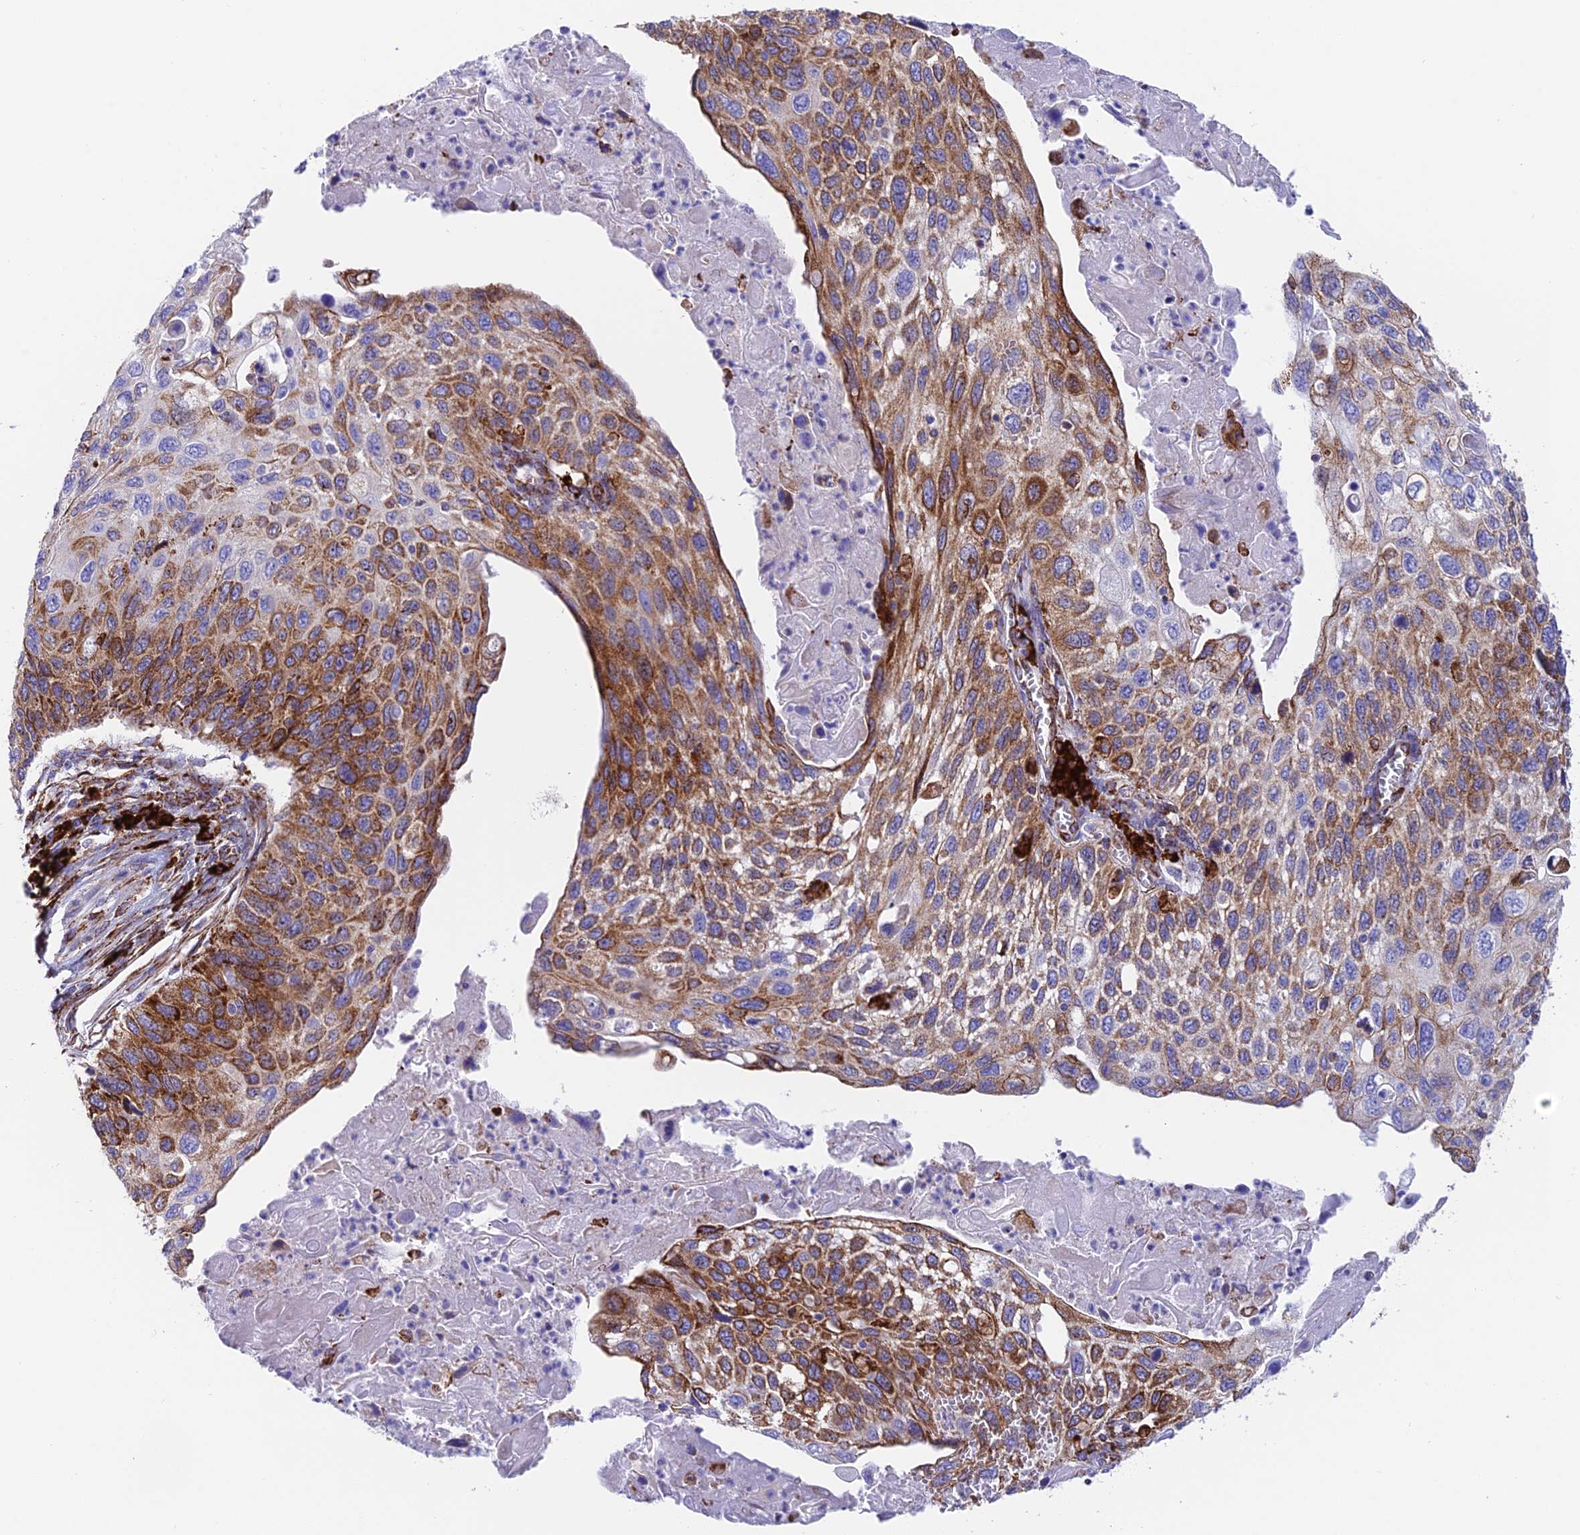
{"staining": {"intensity": "moderate", "quantity": "25%-75%", "location": "cytoplasmic/membranous"}, "tissue": "cervical cancer", "cell_type": "Tumor cells", "image_type": "cancer", "snomed": [{"axis": "morphology", "description": "Squamous cell carcinoma, NOS"}, {"axis": "topography", "description": "Cervix"}], "caption": "Cervical cancer (squamous cell carcinoma) stained with a brown dye displays moderate cytoplasmic/membranous positive staining in about 25%-75% of tumor cells.", "gene": "TUBGCP6", "patient": {"sex": "female", "age": 70}}